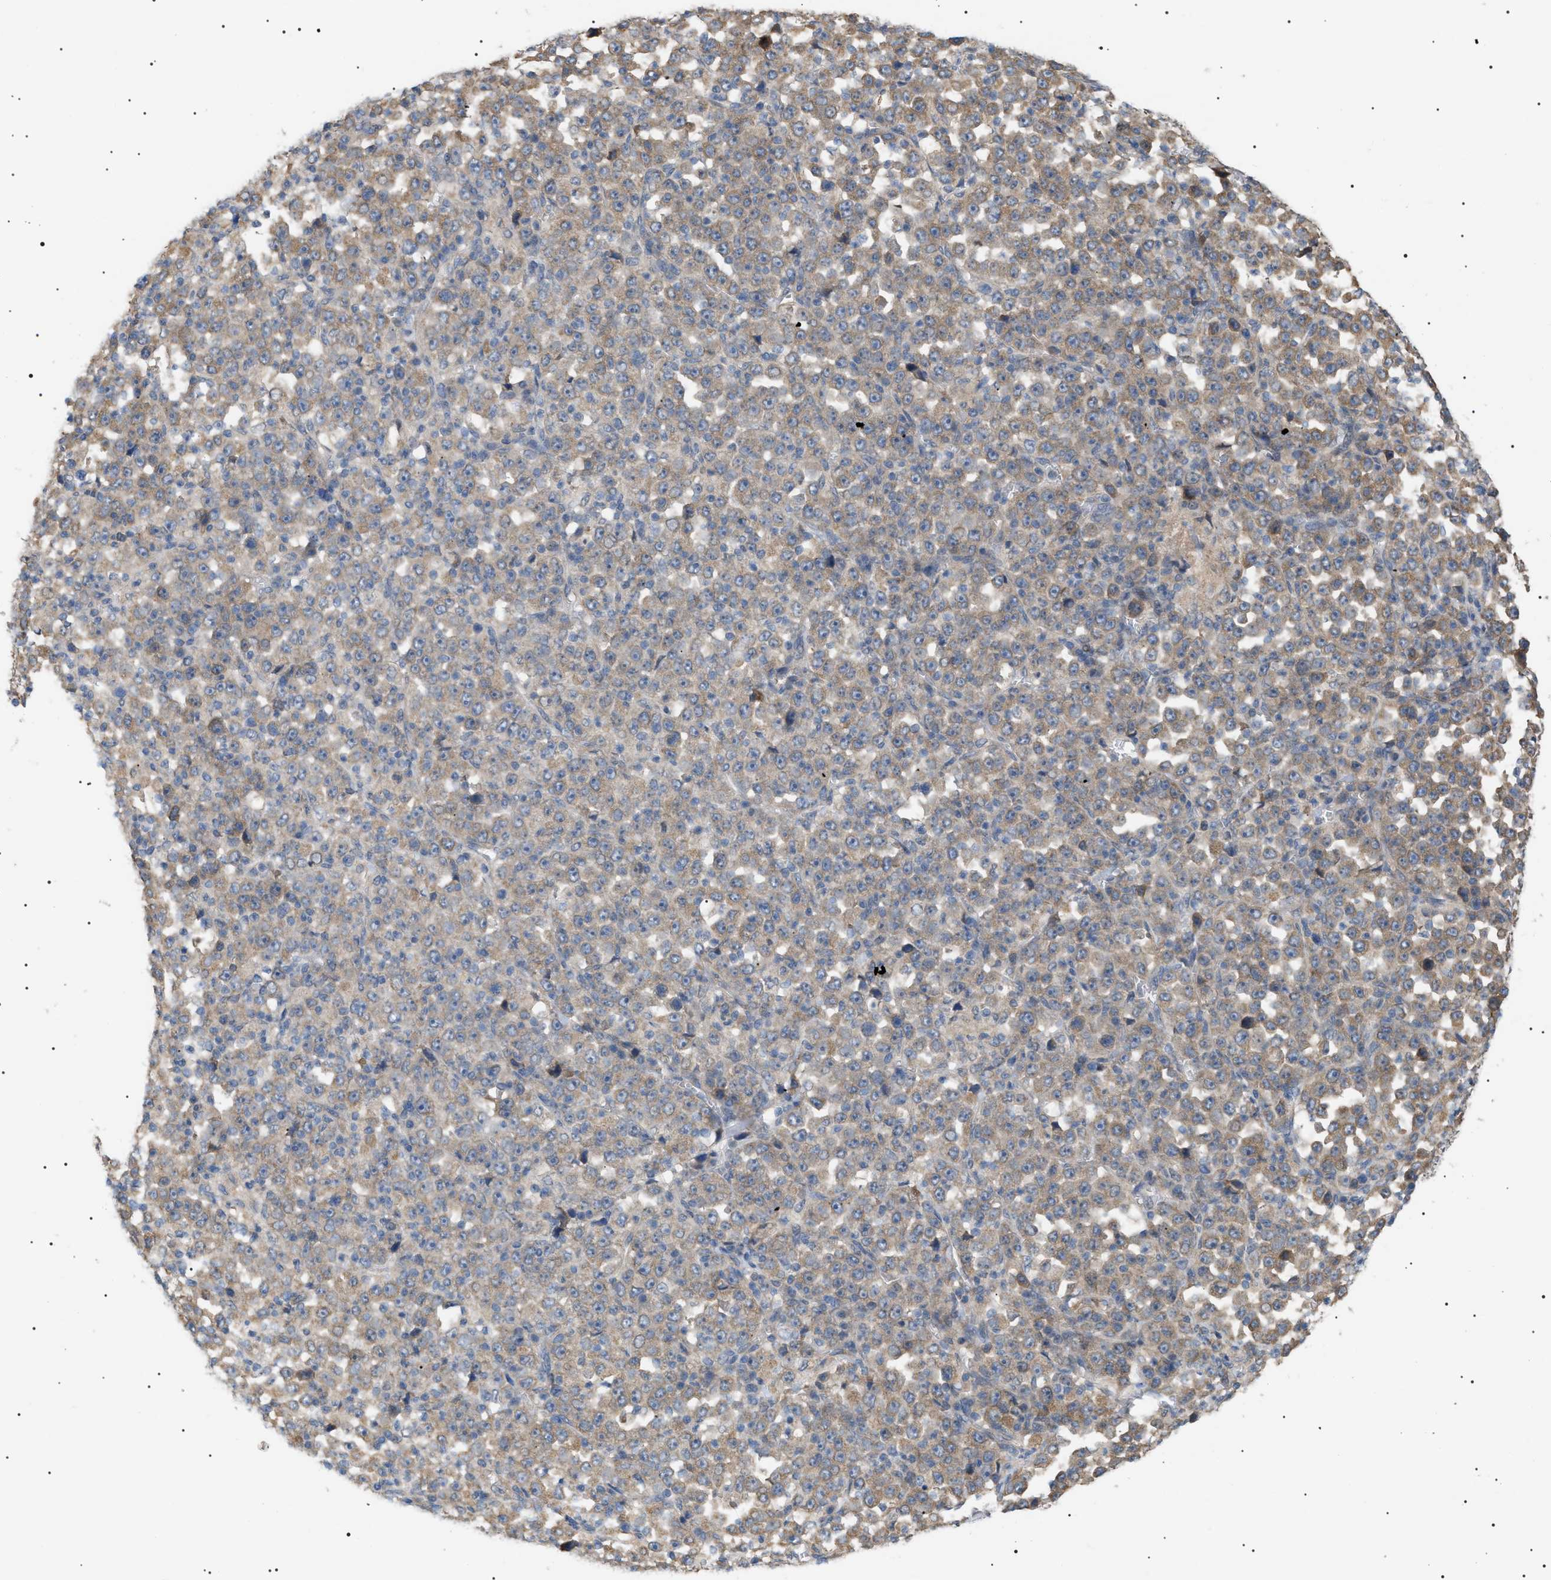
{"staining": {"intensity": "weak", "quantity": ">75%", "location": "cytoplasmic/membranous"}, "tissue": "stomach cancer", "cell_type": "Tumor cells", "image_type": "cancer", "snomed": [{"axis": "morphology", "description": "Normal tissue, NOS"}, {"axis": "morphology", "description": "Adenocarcinoma, NOS"}, {"axis": "topography", "description": "Stomach, upper"}, {"axis": "topography", "description": "Stomach"}], "caption": "Immunohistochemistry (IHC) photomicrograph of human stomach adenocarcinoma stained for a protein (brown), which exhibits low levels of weak cytoplasmic/membranous expression in about >75% of tumor cells.", "gene": "IRS2", "patient": {"sex": "male", "age": 59}}